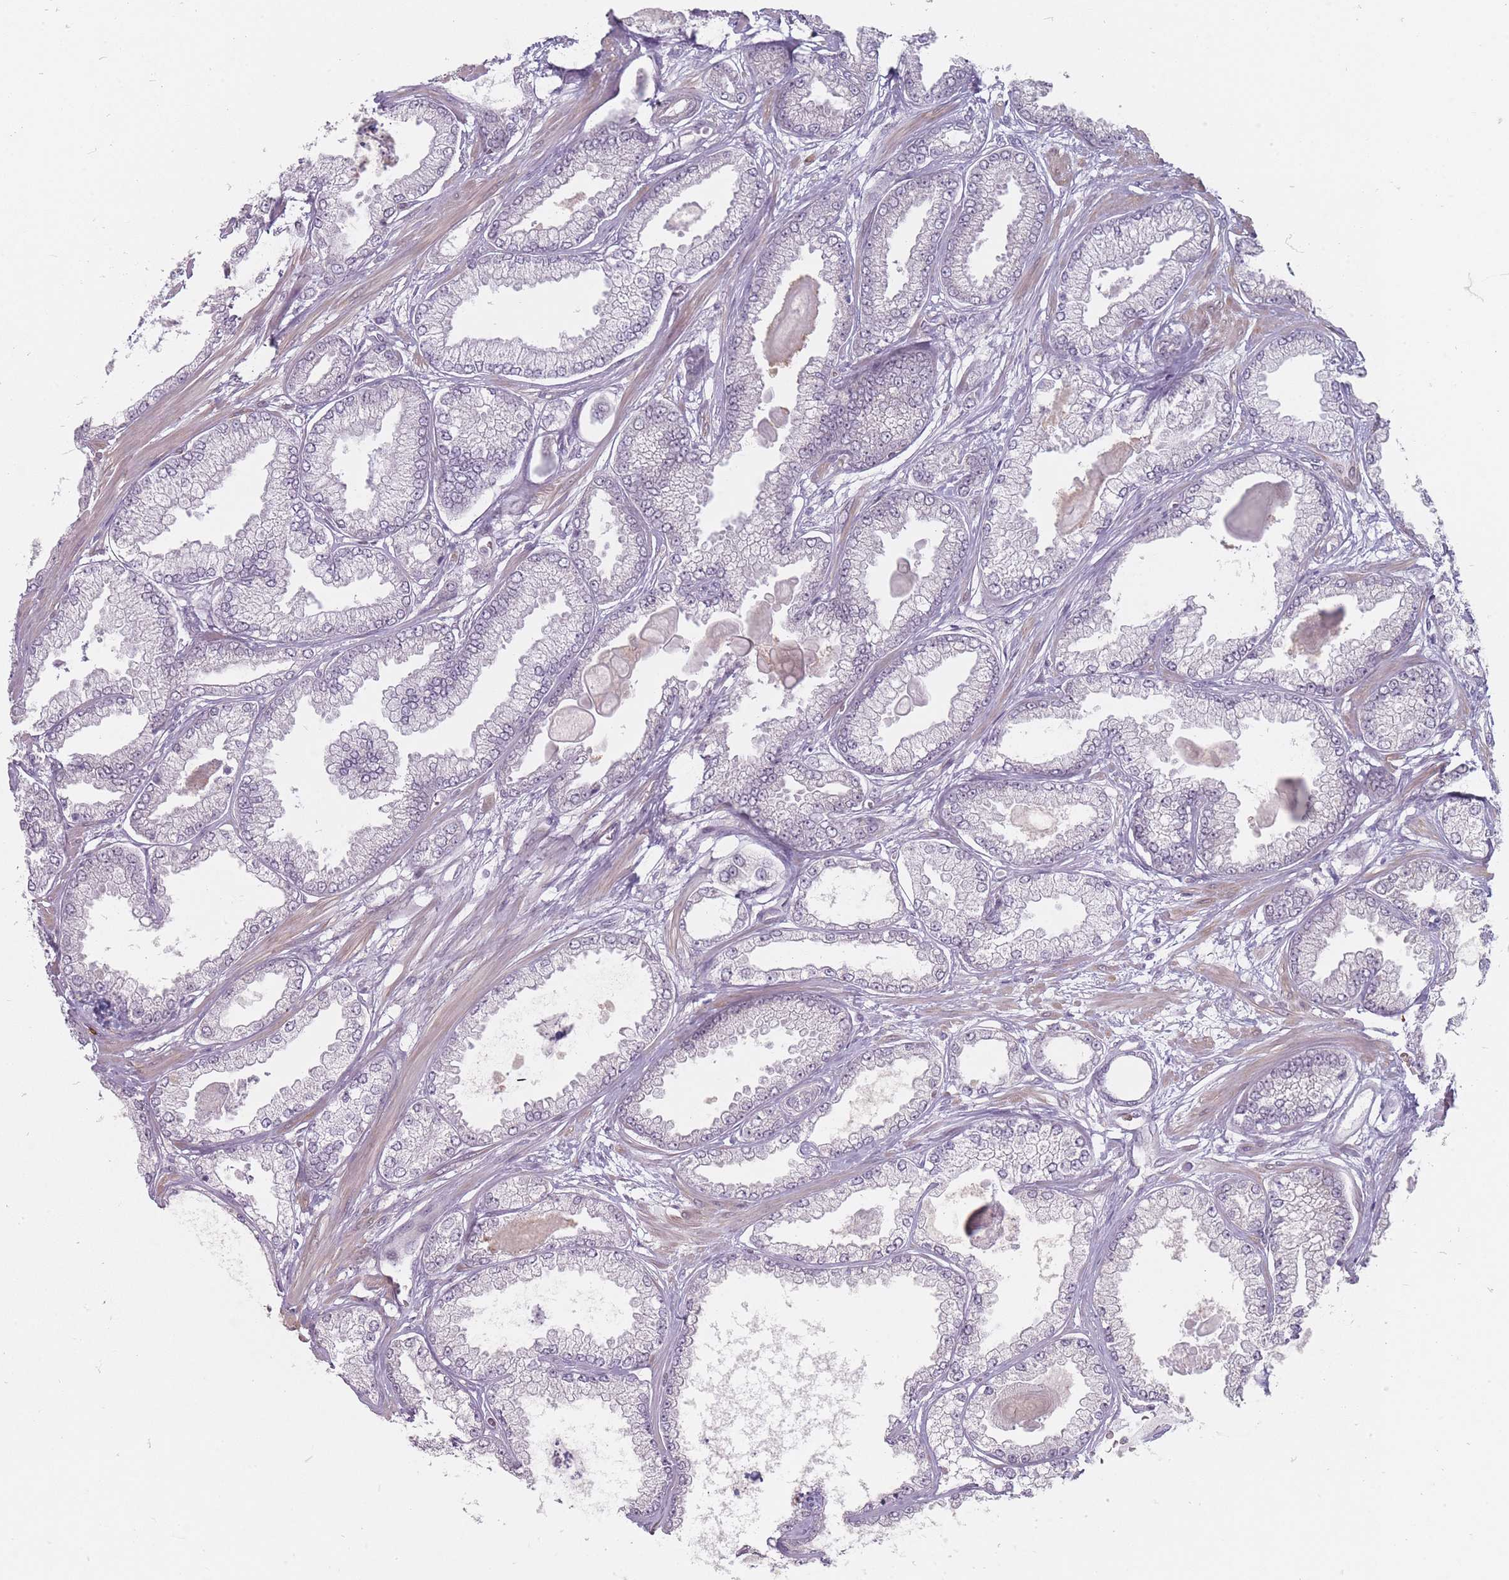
{"staining": {"intensity": "negative", "quantity": "none", "location": "none"}, "tissue": "prostate cancer", "cell_type": "Tumor cells", "image_type": "cancer", "snomed": [{"axis": "morphology", "description": "Adenocarcinoma, Low grade"}, {"axis": "topography", "description": "Prostate"}], "caption": "A high-resolution image shows IHC staining of adenocarcinoma (low-grade) (prostate), which reveals no significant positivity in tumor cells.", "gene": "PCDH12", "patient": {"sex": "male", "age": 64}}